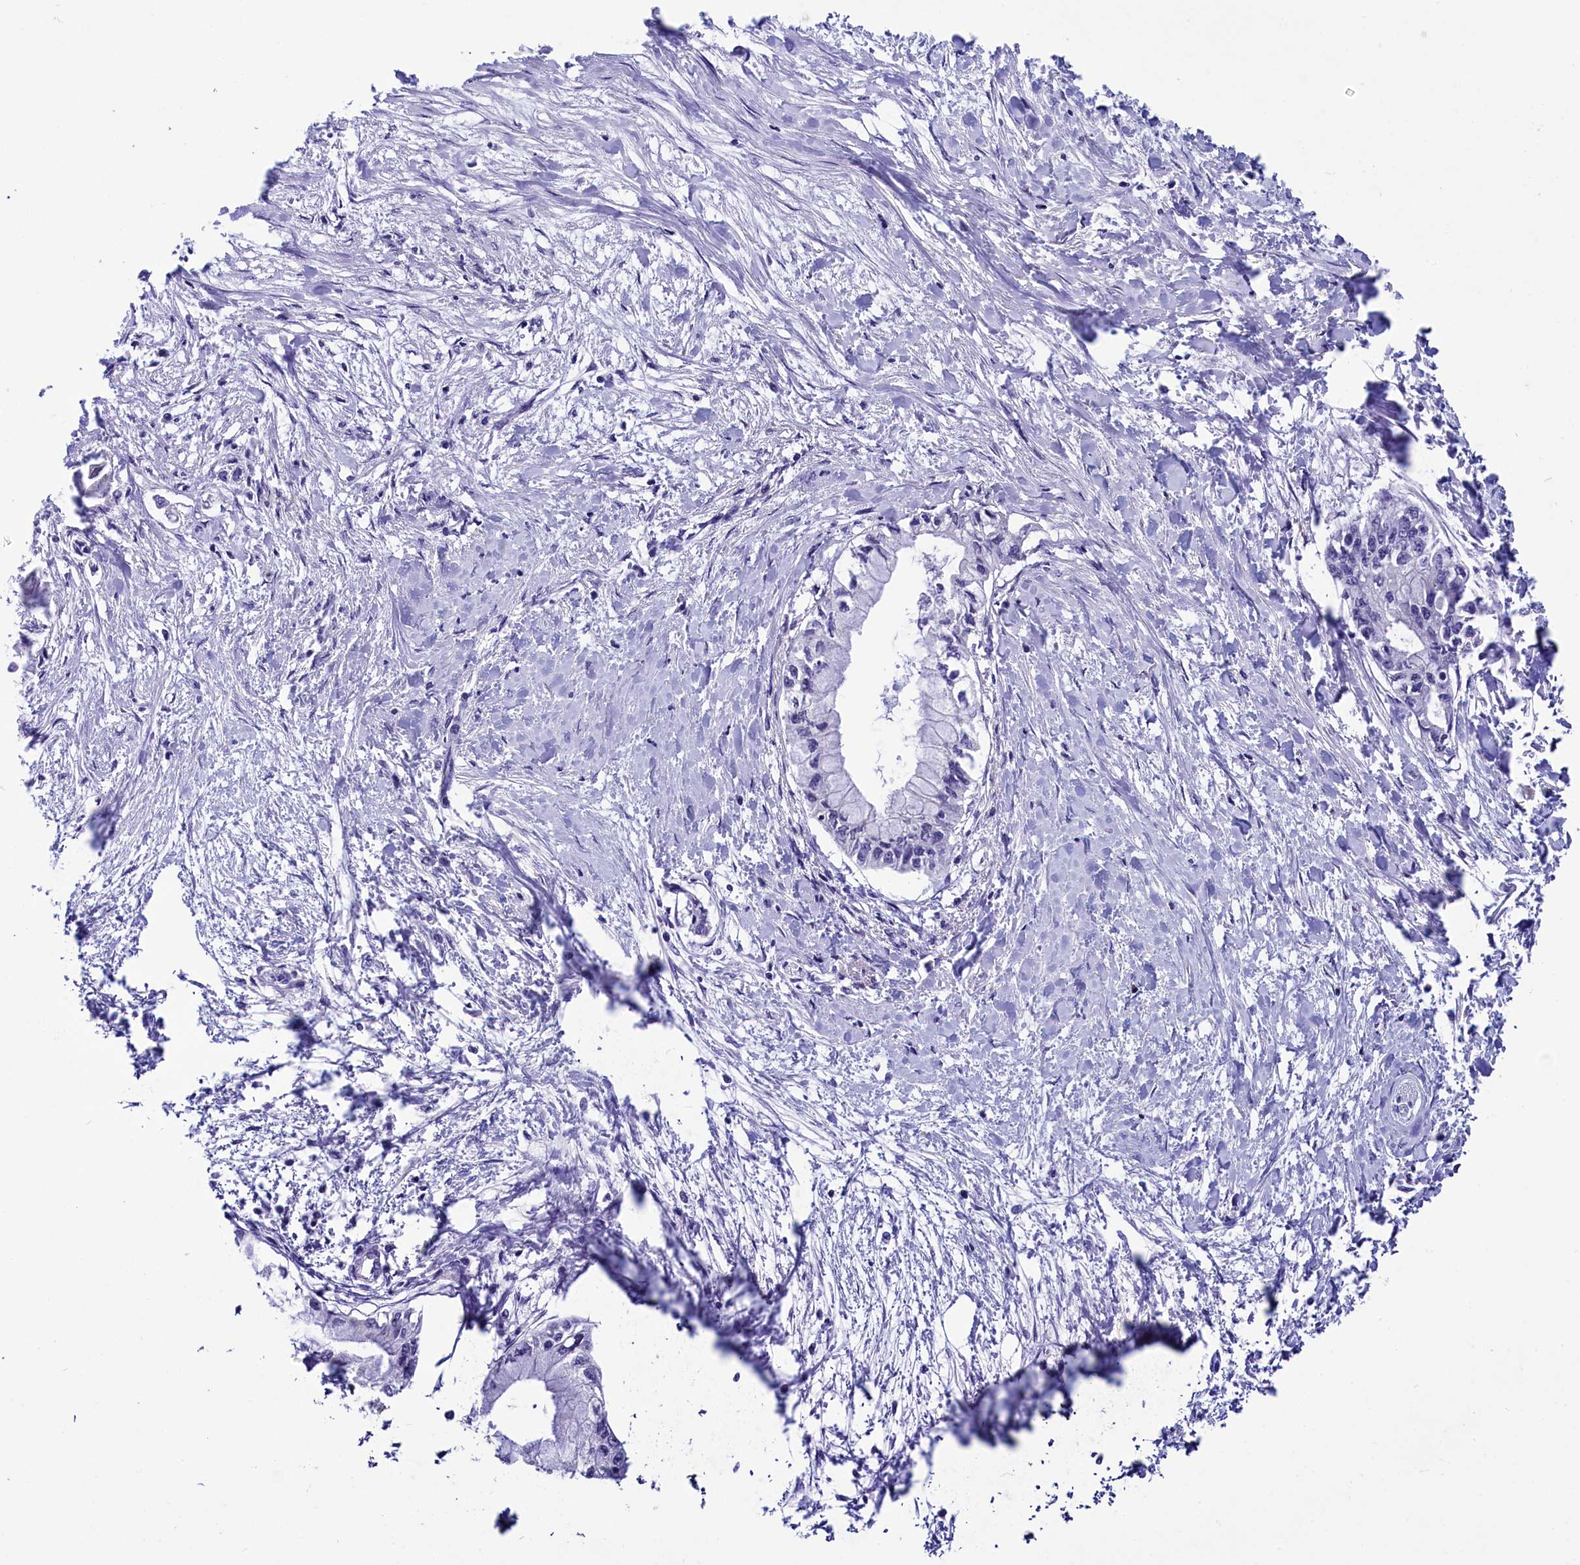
{"staining": {"intensity": "negative", "quantity": "none", "location": "none"}, "tissue": "pancreatic cancer", "cell_type": "Tumor cells", "image_type": "cancer", "snomed": [{"axis": "morphology", "description": "Adenocarcinoma, NOS"}, {"axis": "topography", "description": "Pancreas"}], "caption": "High magnification brightfield microscopy of pancreatic cancer stained with DAB (brown) and counterstained with hematoxylin (blue): tumor cells show no significant positivity.", "gene": "SCD5", "patient": {"sex": "male", "age": 48}}